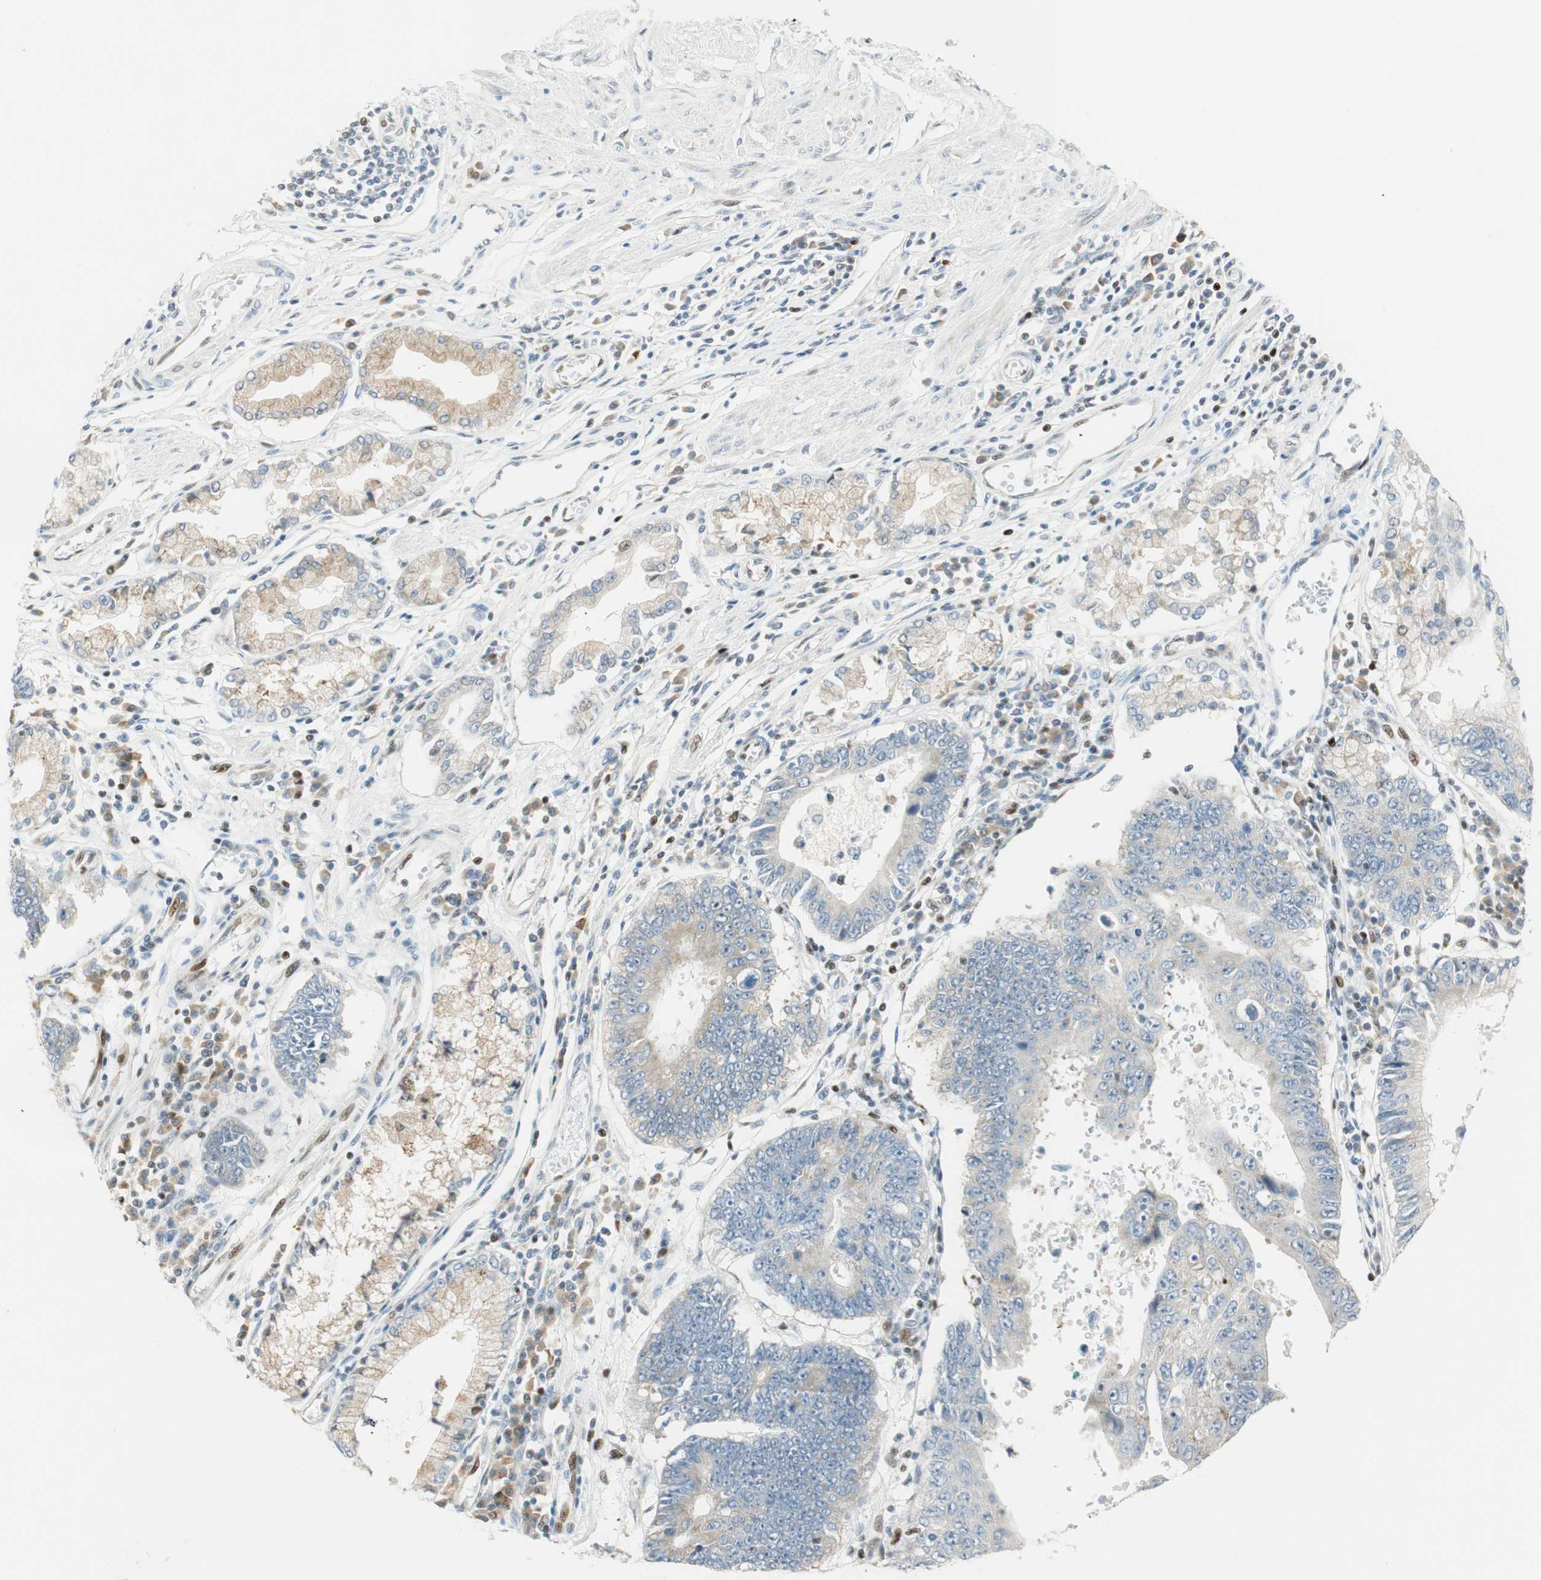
{"staining": {"intensity": "weak", "quantity": "<25%", "location": "cytoplasmic/membranous"}, "tissue": "stomach cancer", "cell_type": "Tumor cells", "image_type": "cancer", "snomed": [{"axis": "morphology", "description": "Adenocarcinoma, NOS"}, {"axis": "topography", "description": "Stomach"}], "caption": "Immunohistochemistry (IHC) of stomach cancer shows no expression in tumor cells.", "gene": "MSX2", "patient": {"sex": "male", "age": 59}}